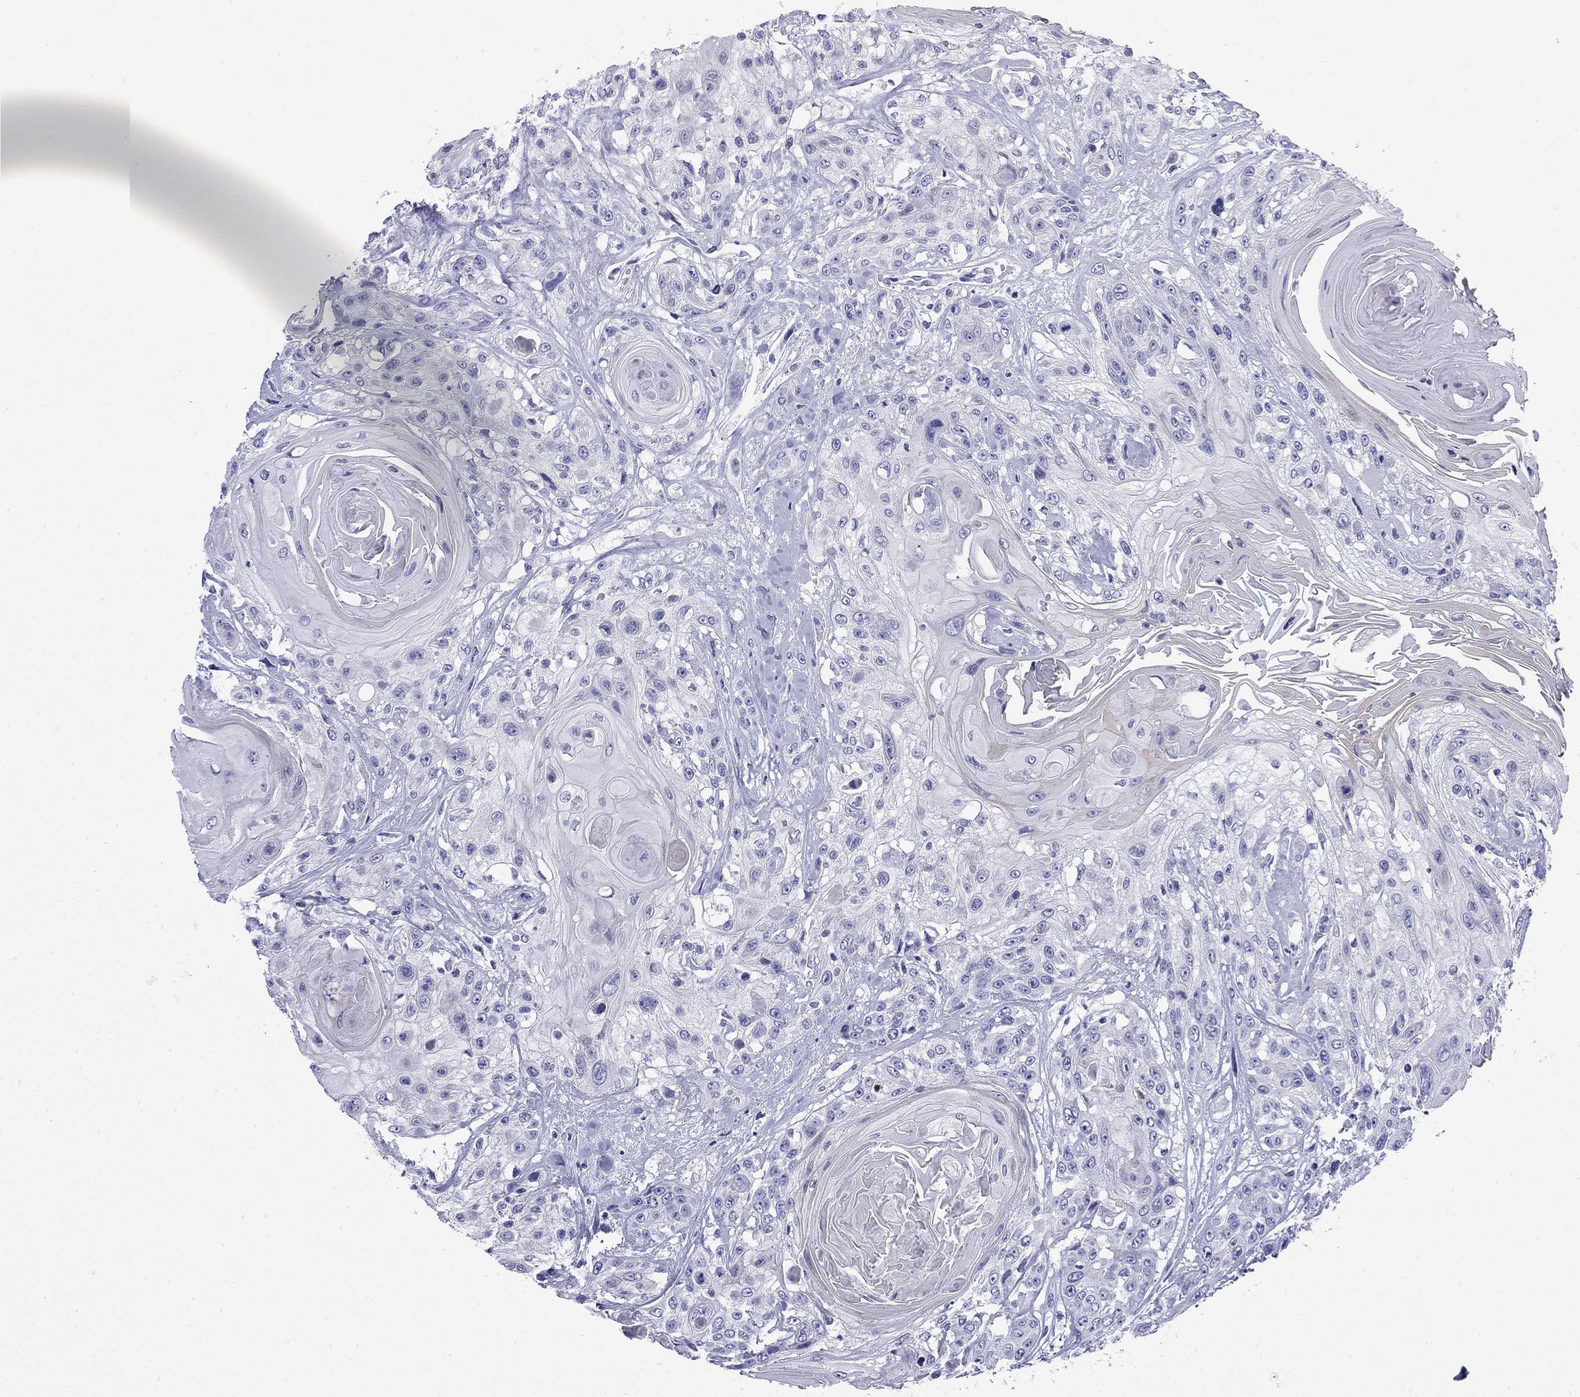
{"staining": {"intensity": "negative", "quantity": "none", "location": "none"}, "tissue": "head and neck cancer", "cell_type": "Tumor cells", "image_type": "cancer", "snomed": [{"axis": "morphology", "description": "Squamous cell carcinoma, NOS"}, {"axis": "topography", "description": "Head-Neck"}], "caption": "There is no significant positivity in tumor cells of head and neck cancer.", "gene": "FIGLA", "patient": {"sex": "female", "age": 59}}